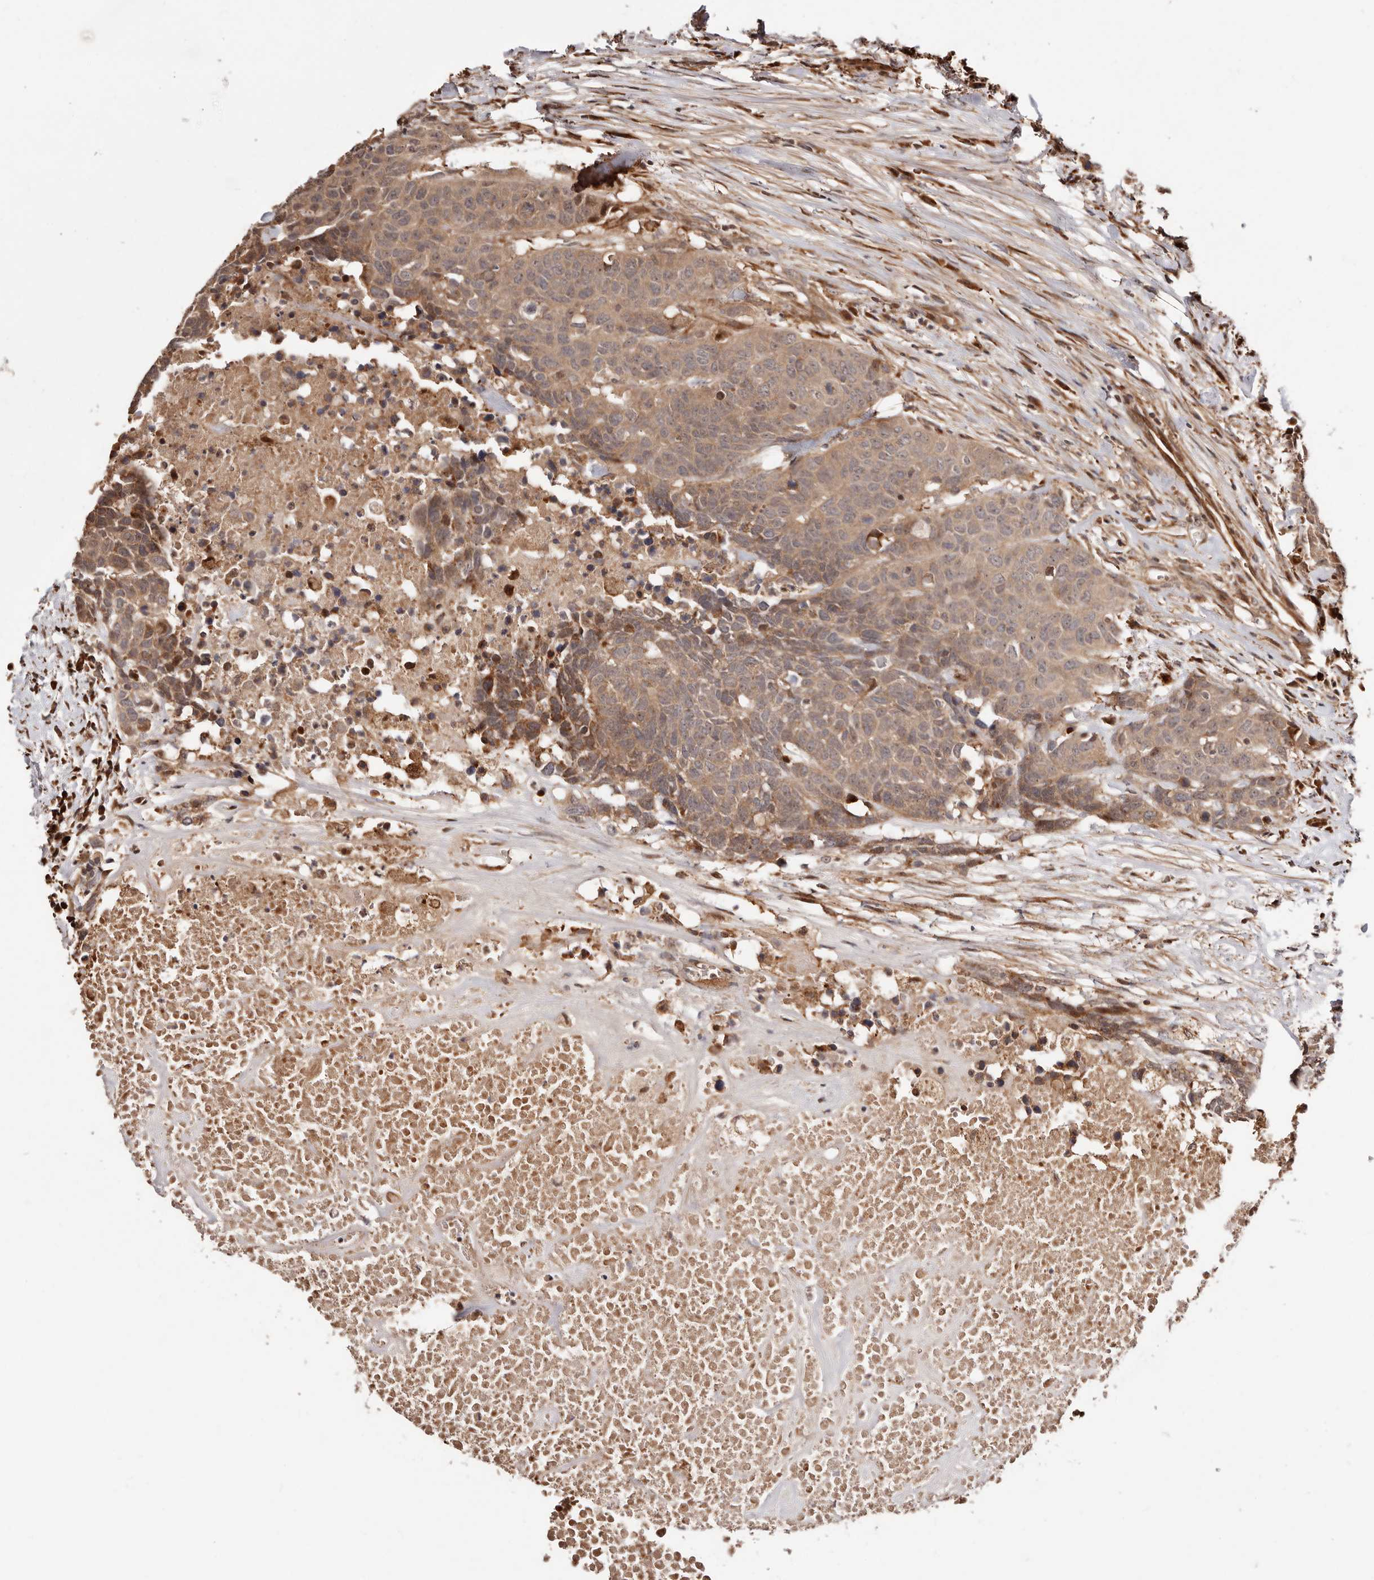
{"staining": {"intensity": "moderate", "quantity": ">75%", "location": "cytoplasmic/membranous,nuclear"}, "tissue": "head and neck cancer", "cell_type": "Tumor cells", "image_type": "cancer", "snomed": [{"axis": "morphology", "description": "Squamous cell carcinoma, NOS"}, {"axis": "topography", "description": "Head-Neck"}], "caption": "Brown immunohistochemical staining in head and neck cancer (squamous cell carcinoma) shows moderate cytoplasmic/membranous and nuclear staining in approximately >75% of tumor cells.", "gene": "PTPN22", "patient": {"sex": "male", "age": 66}}